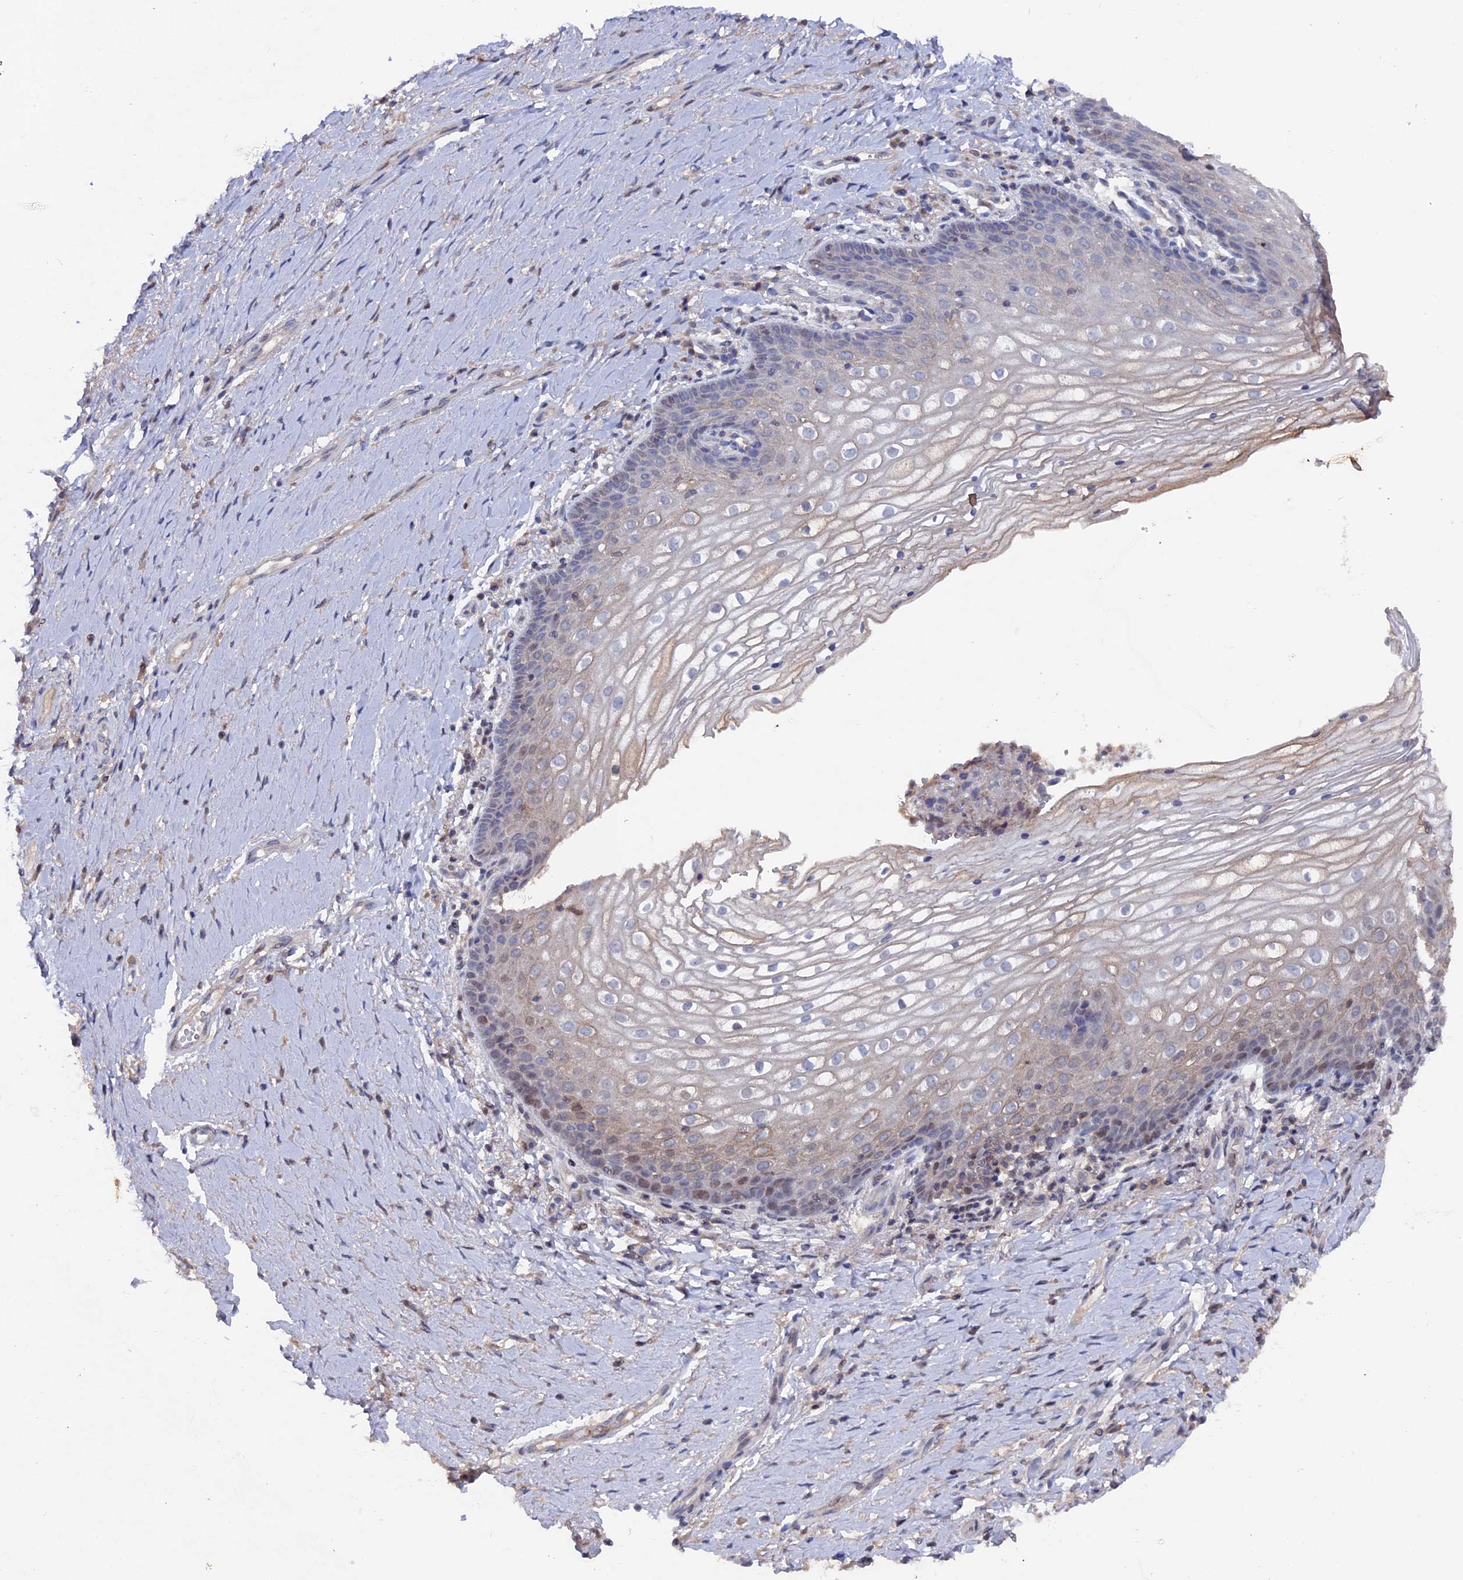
{"staining": {"intensity": "weak", "quantity": "<25%", "location": "cytoplasmic/membranous"}, "tissue": "vagina", "cell_type": "Squamous epithelial cells", "image_type": "normal", "snomed": [{"axis": "morphology", "description": "Normal tissue, NOS"}, {"axis": "topography", "description": "Vagina"}], "caption": "An immunohistochemistry (IHC) histopathology image of benign vagina is shown. There is no staining in squamous epithelial cells of vagina.", "gene": "TMC5", "patient": {"sex": "female", "age": 60}}